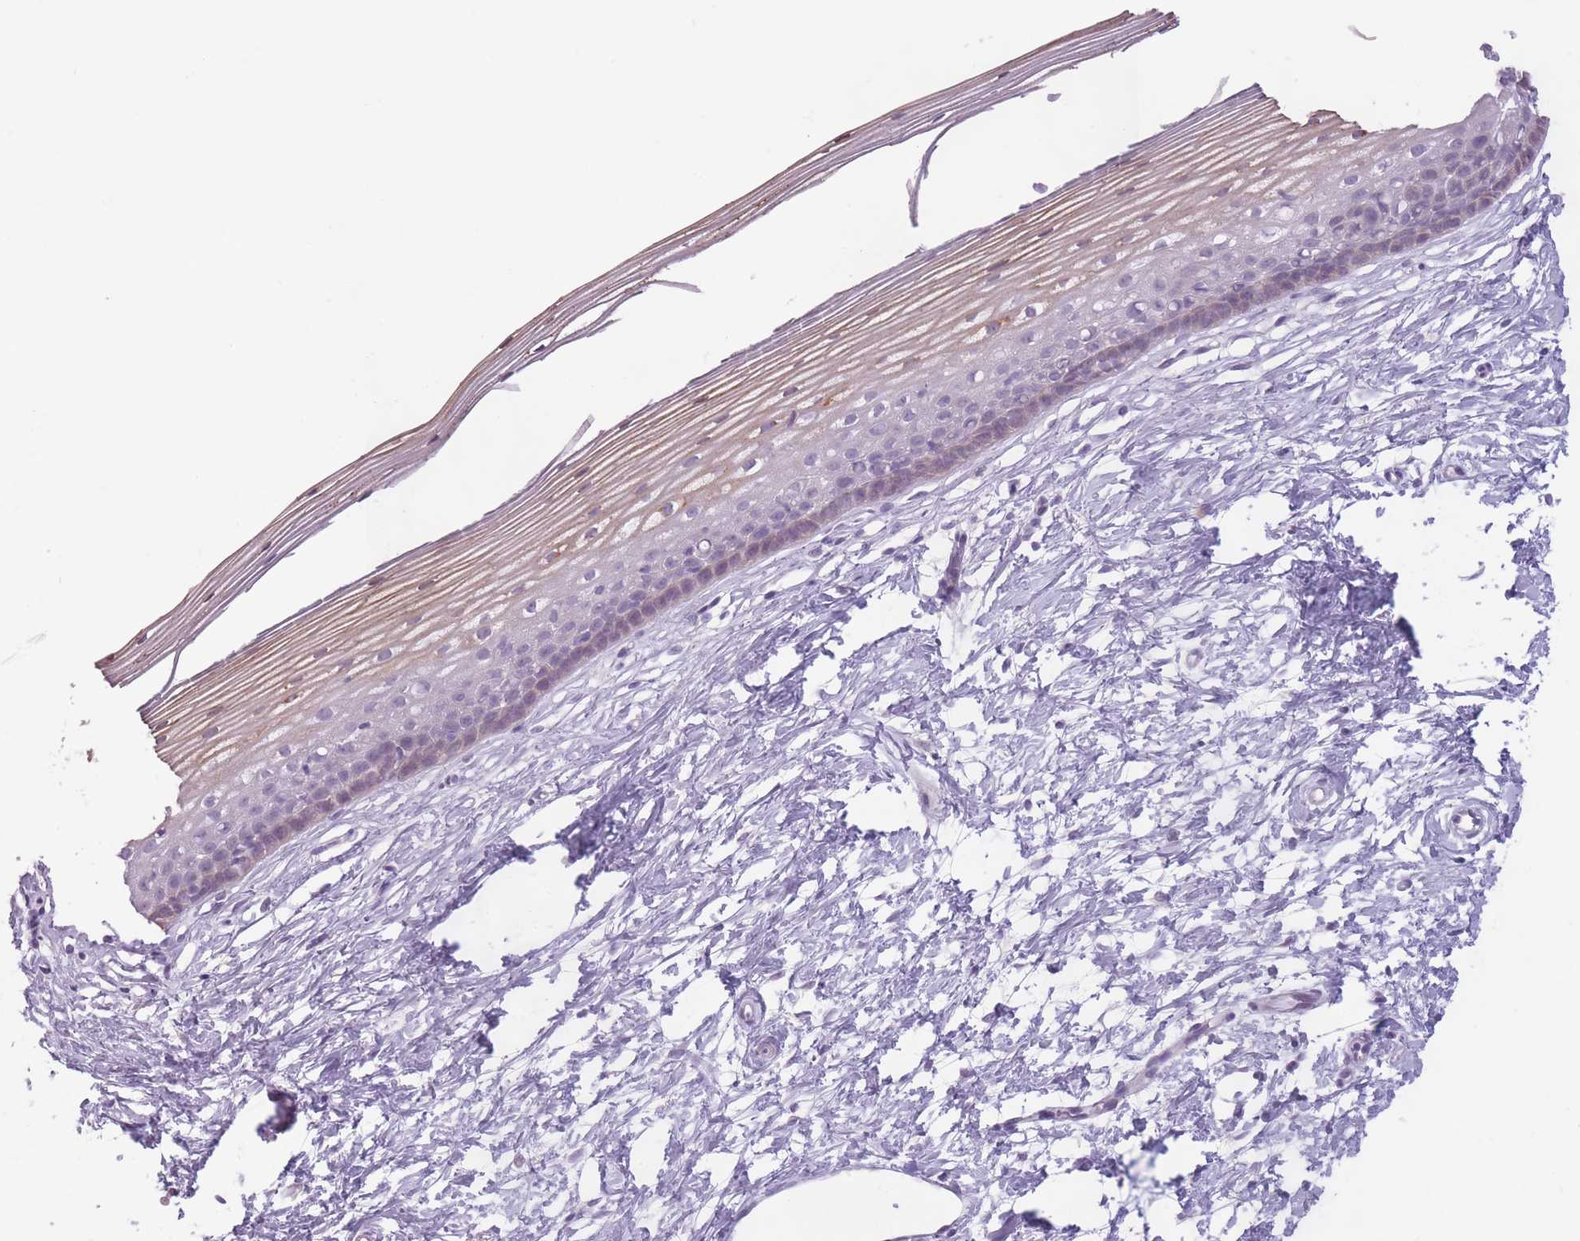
{"staining": {"intensity": "negative", "quantity": "none", "location": "none"}, "tissue": "cervix", "cell_type": "Glandular cells", "image_type": "normal", "snomed": [{"axis": "morphology", "description": "Normal tissue, NOS"}, {"axis": "topography", "description": "Cervix"}], "caption": "Immunohistochemistry of normal human cervix demonstrates no expression in glandular cells. The staining was performed using DAB to visualize the protein expression in brown, while the nuclei were stained in blue with hematoxylin (Magnification: 20x).", "gene": "TMEM236", "patient": {"sex": "female", "age": 40}}